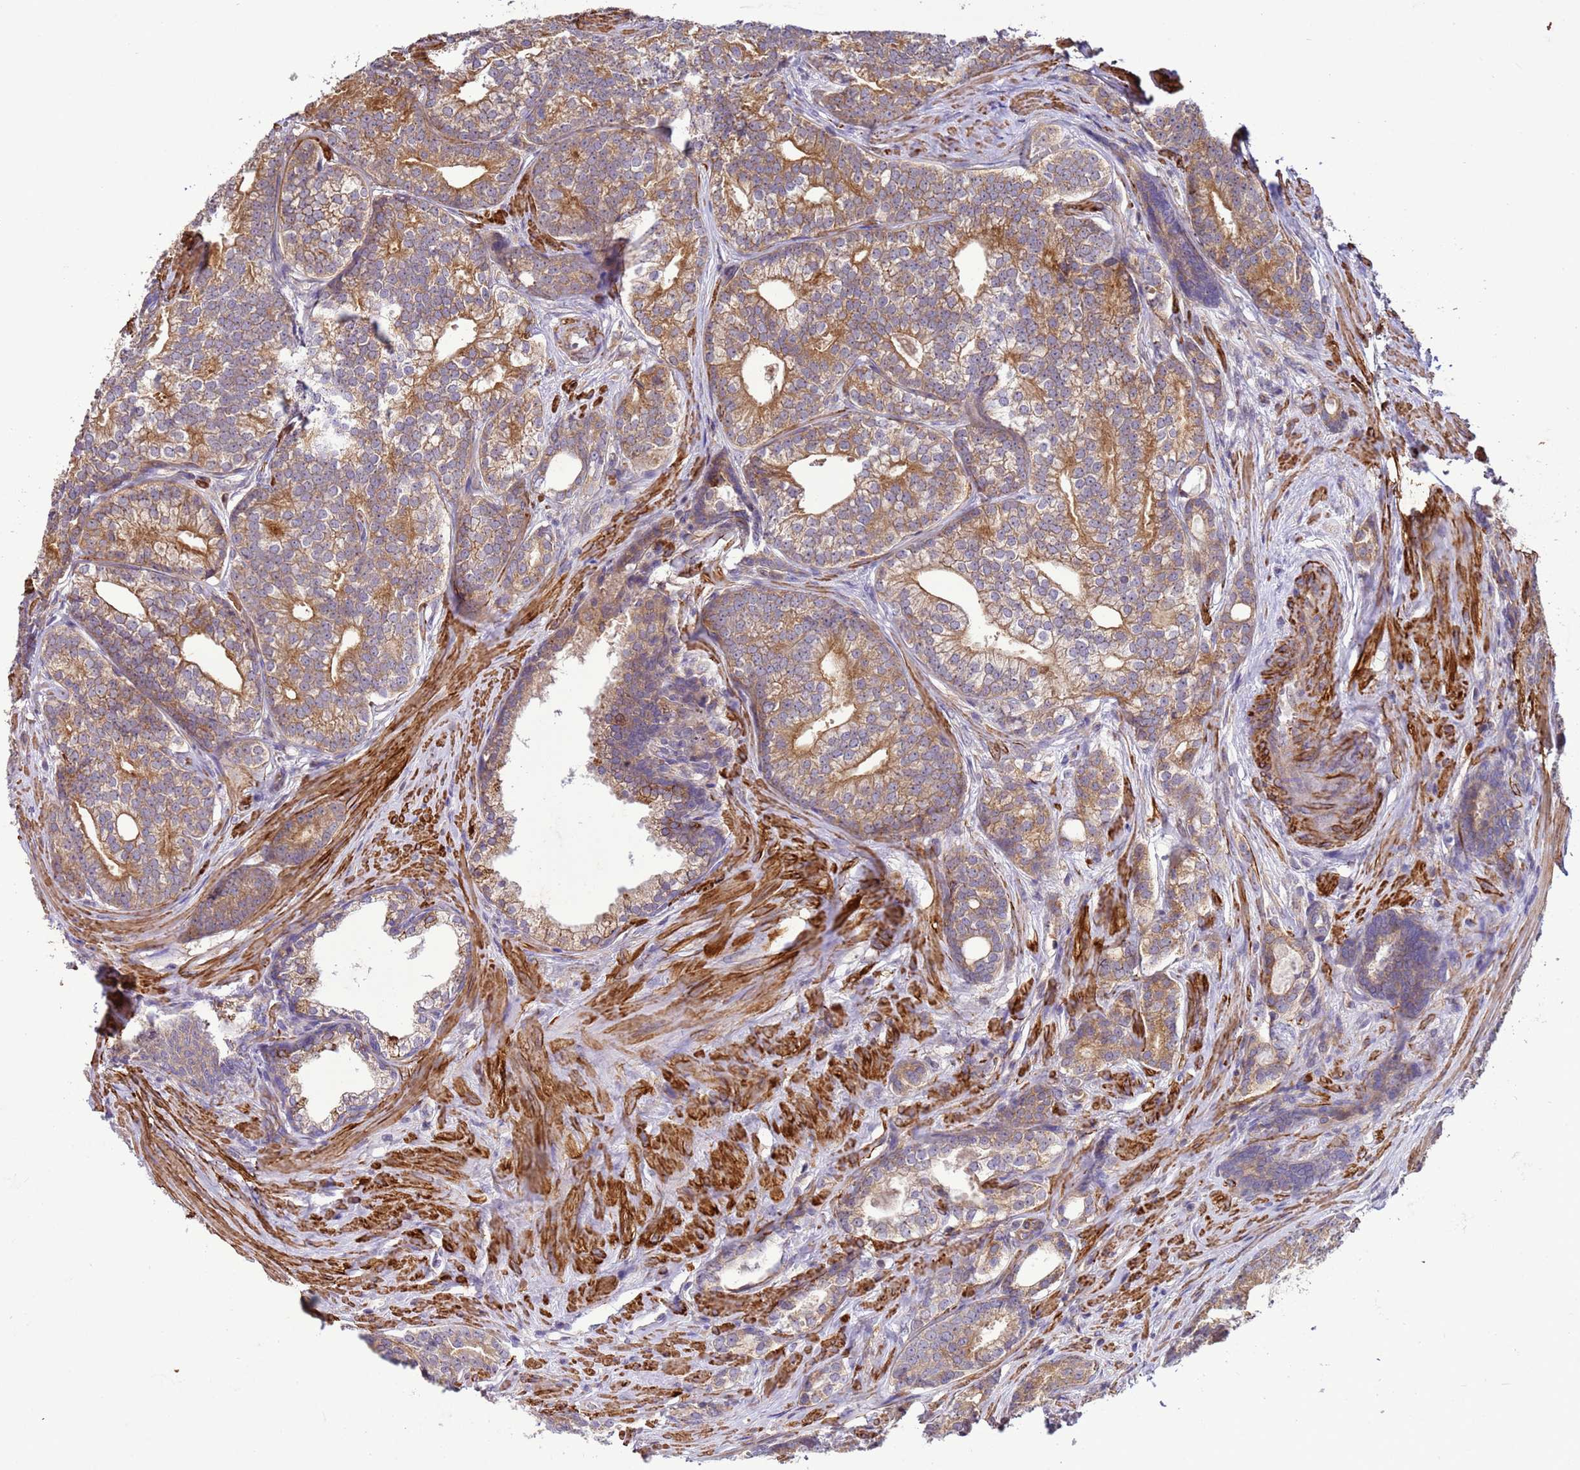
{"staining": {"intensity": "moderate", "quantity": "25%-75%", "location": "cytoplasmic/membranous"}, "tissue": "prostate cancer", "cell_type": "Tumor cells", "image_type": "cancer", "snomed": [{"axis": "morphology", "description": "Adenocarcinoma, Low grade"}, {"axis": "topography", "description": "Prostate"}], "caption": "Human low-grade adenocarcinoma (prostate) stained for a protein (brown) reveals moderate cytoplasmic/membranous positive staining in approximately 25%-75% of tumor cells.", "gene": "GEN1", "patient": {"sex": "male", "age": 71}}